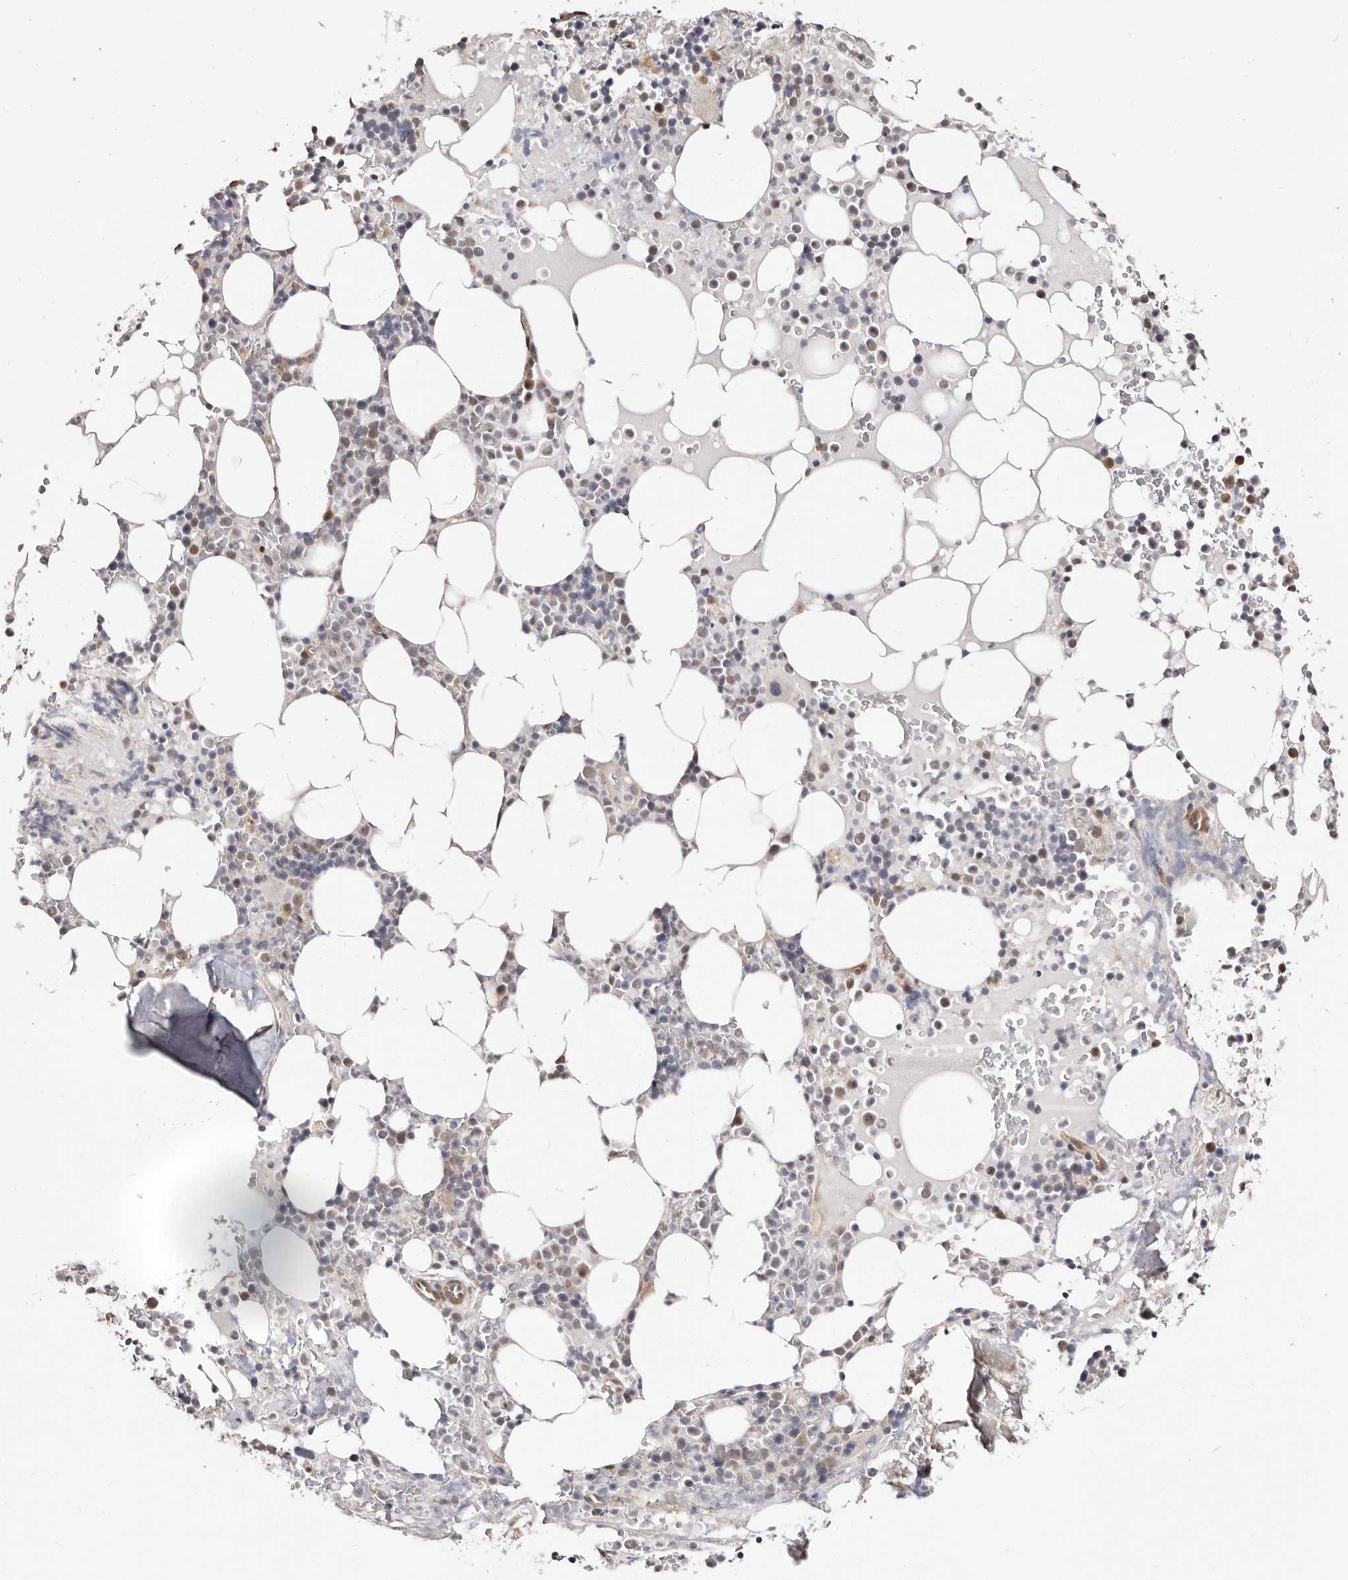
{"staining": {"intensity": "weak", "quantity": "<25%", "location": "cytoplasmic/membranous,nuclear"}, "tissue": "bone marrow", "cell_type": "Hematopoietic cells", "image_type": "normal", "snomed": [{"axis": "morphology", "description": "Normal tissue, NOS"}, {"axis": "topography", "description": "Bone marrow"}], "caption": "Hematopoietic cells show no significant protein expression in benign bone marrow. (DAB immunohistochemistry, high magnification).", "gene": "TRIP13", "patient": {"sex": "male", "age": 58}}